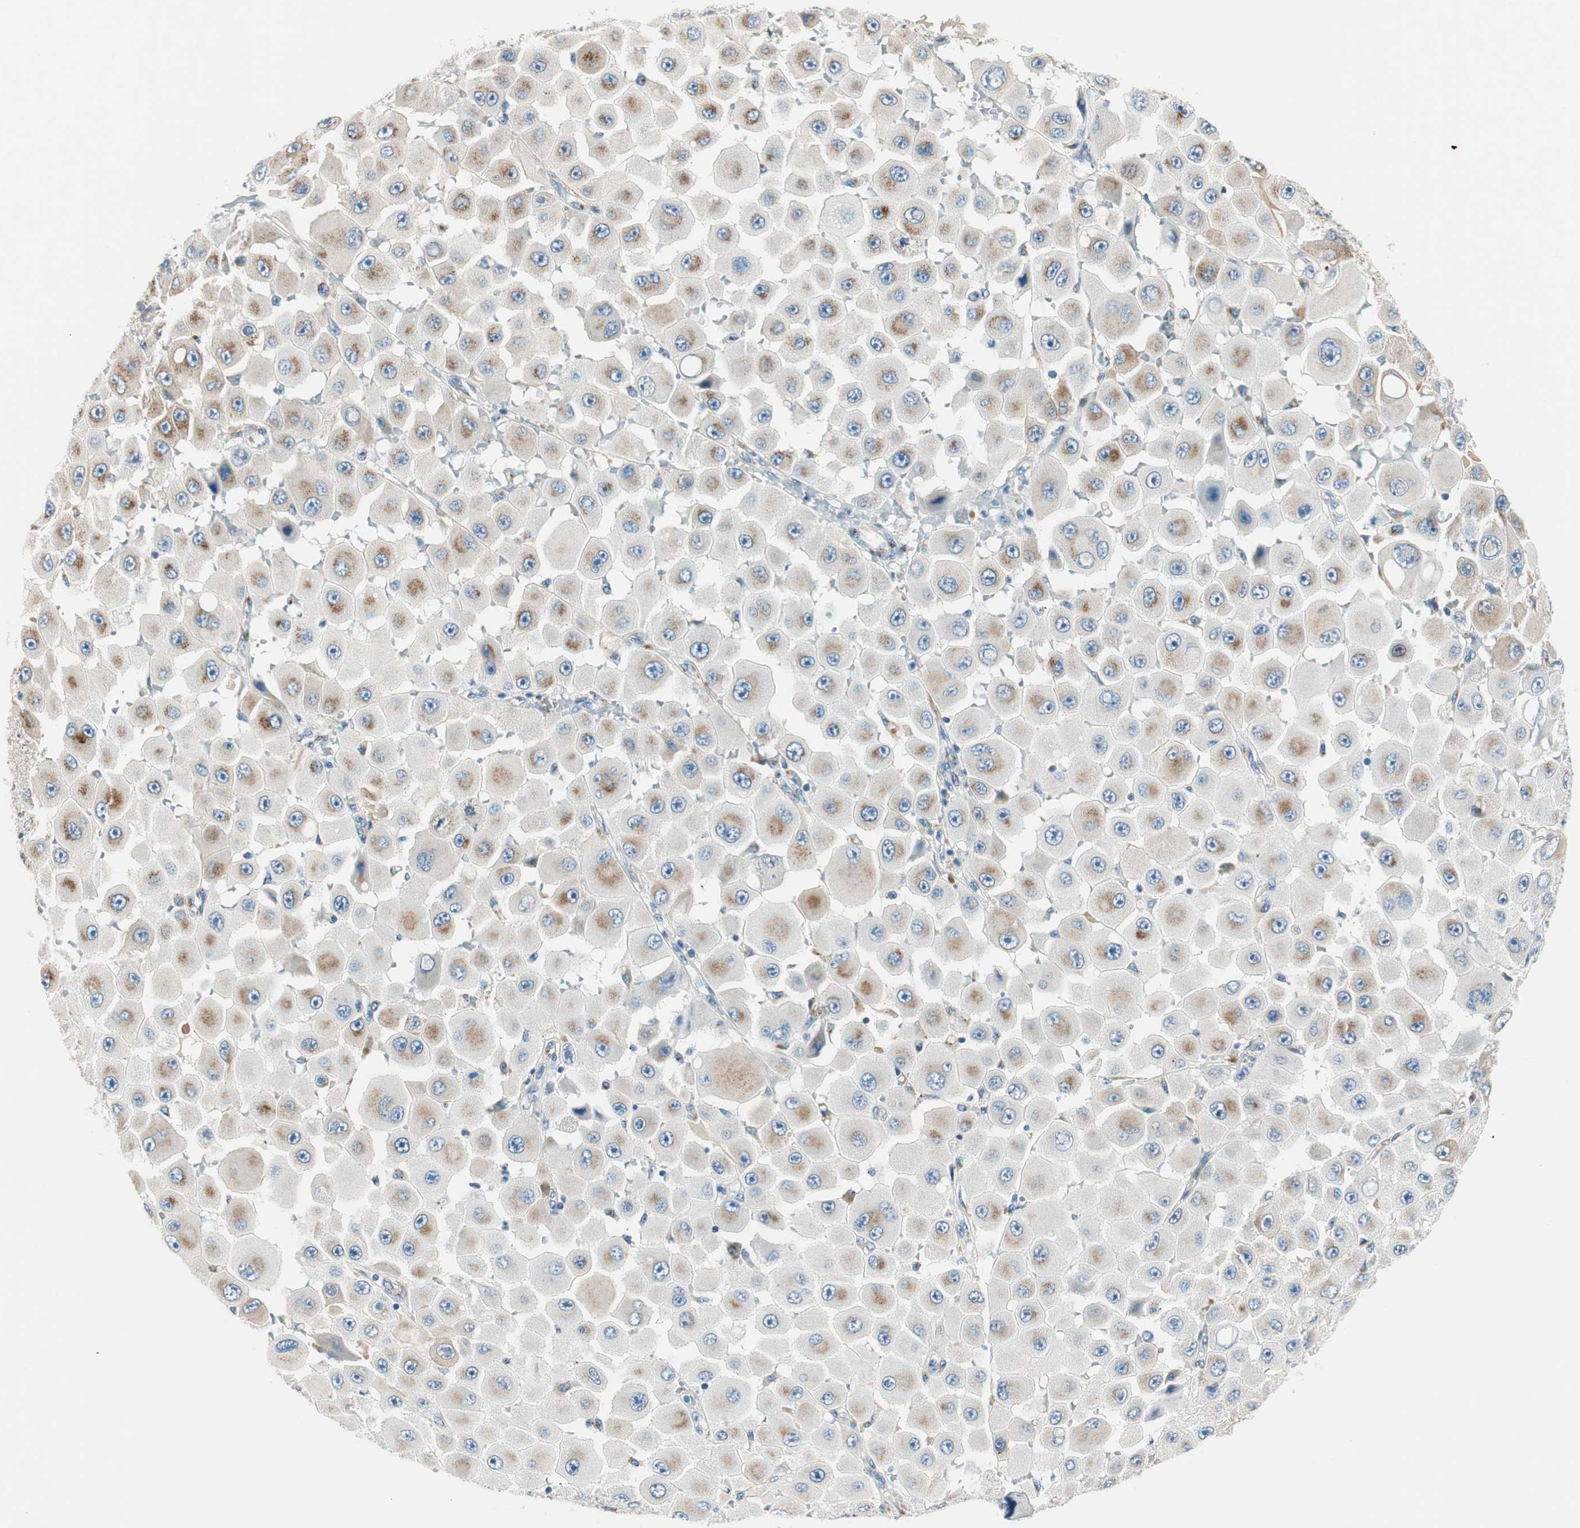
{"staining": {"intensity": "moderate", "quantity": "<25%", "location": "cytoplasmic/membranous"}, "tissue": "melanoma", "cell_type": "Tumor cells", "image_type": "cancer", "snomed": [{"axis": "morphology", "description": "Malignant melanoma, NOS"}, {"axis": "topography", "description": "Skin"}], "caption": "DAB (3,3'-diaminobenzidine) immunohistochemical staining of human malignant melanoma shows moderate cytoplasmic/membranous protein expression in approximately <25% of tumor cells. Immunohistochemistry (ihc) stains the protein of interest in brown and the nuclei are stained blue.", "gene": "TMF1", "patient": {"sex": "female", "age": 81}}